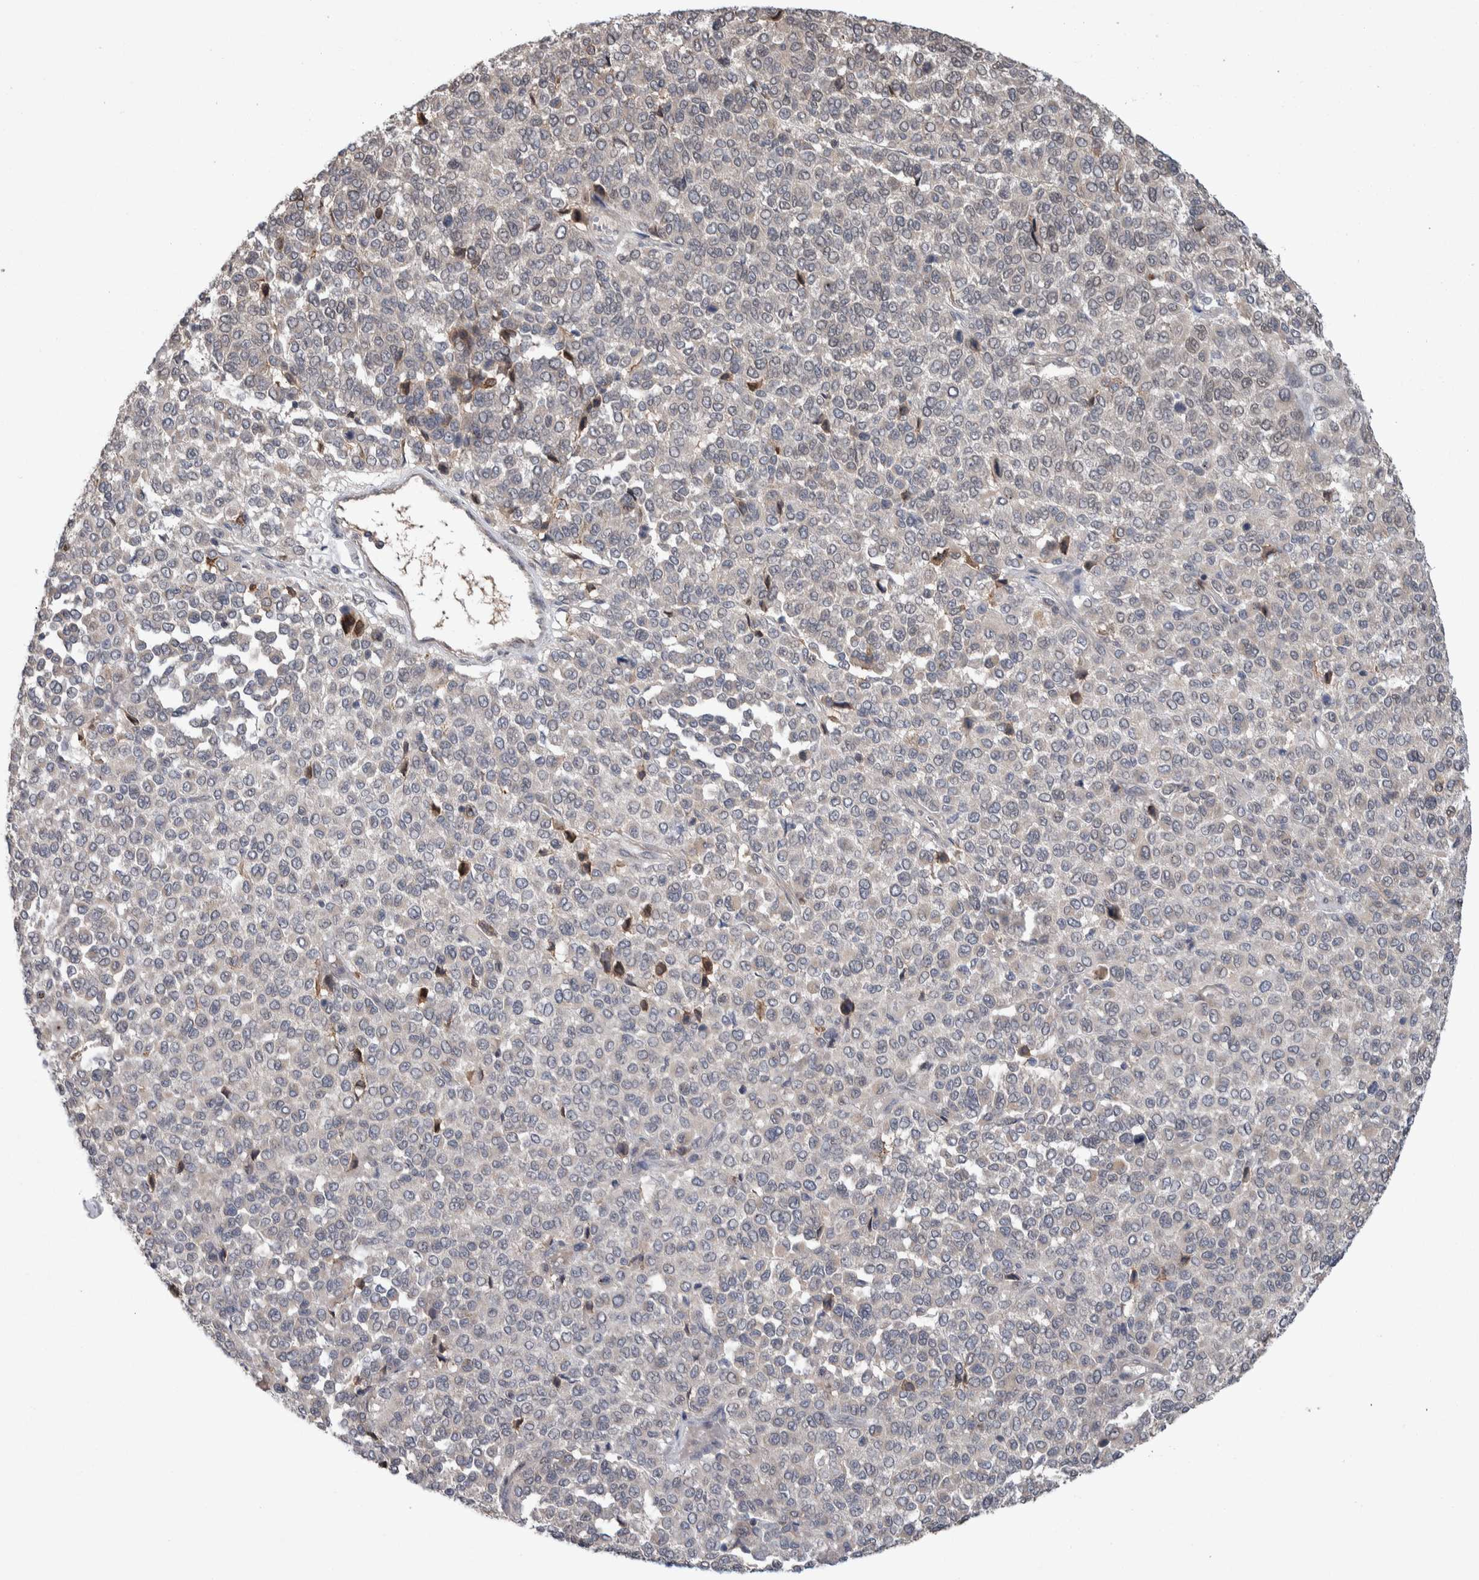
{"staining": {"intensity": "negative", "quantity": "none", "location": "none"}, "tissue": "melanoma", "cell_type": "Tumor cells", "image_type": "cancer", "snomed": [{"axis": "morphology", "description": "Malignant melanoma, Metastatic site"}, {"axis": "topography", "description": "Pancreas"}], "caption": "A high-resolution histopathology image shows IHC staining of malignant melanoma (metastatic site), which reveals no significant expression in tumor cells.", "gene": "TAX1BP1", "patient": {"sex": "female", "age": 30}}